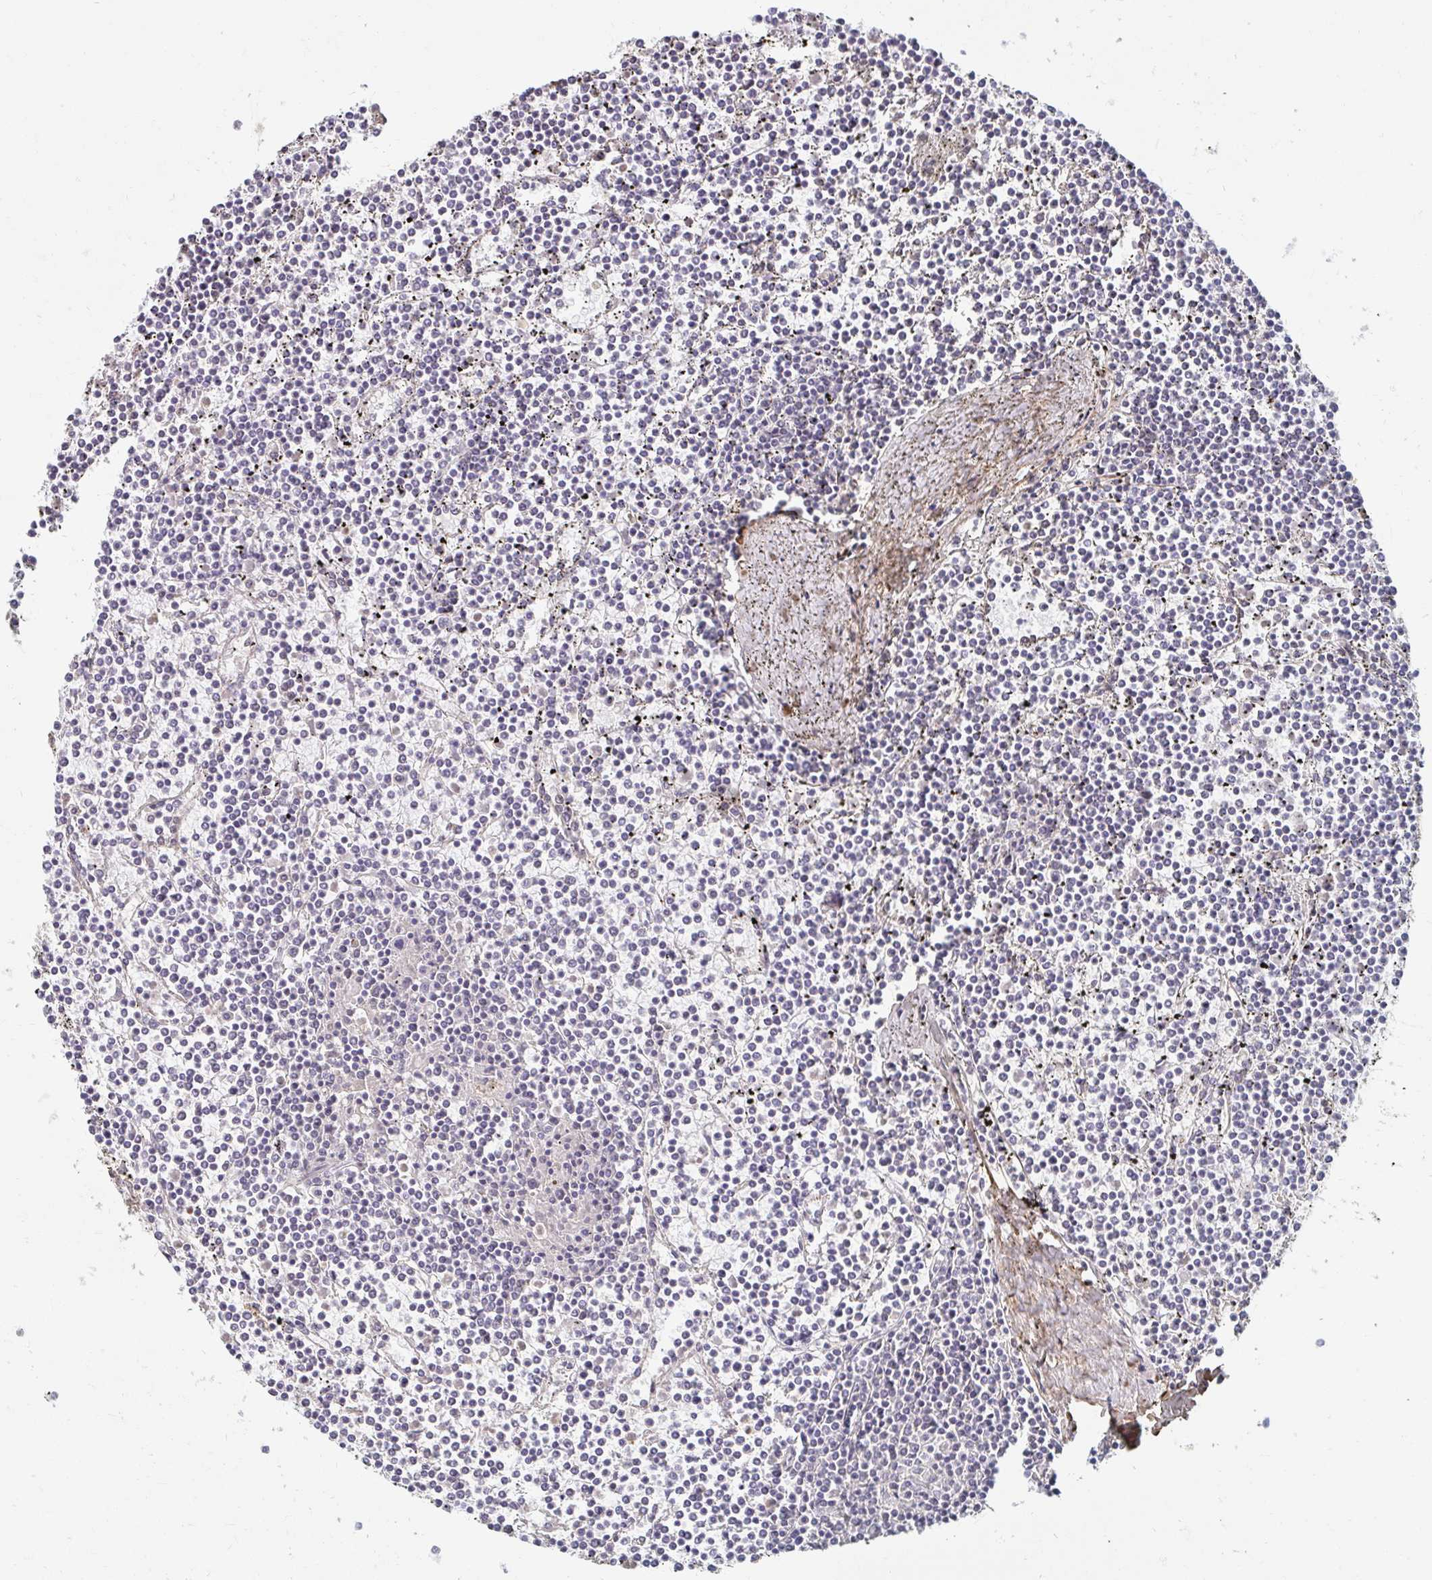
{"staining": {"intensity": "negative", "quantity": "none", "location": "none"}, "tissue": "lymphoma", "cell_type": "Tumor cells", "image_type": "cancer", "snomed": [{"axis": "morphology", "description": "Malignant lymphoma, non-Hodgkin's type, Low grade"}, {"axis": "topography", "description": "Spleen"}], "caption": "Immunohistochemical staining of human lymphoma exhibits no significant staining in tumor cells.", "gene": "MAVS", "patient": {"sex": "female", "age": 19}}